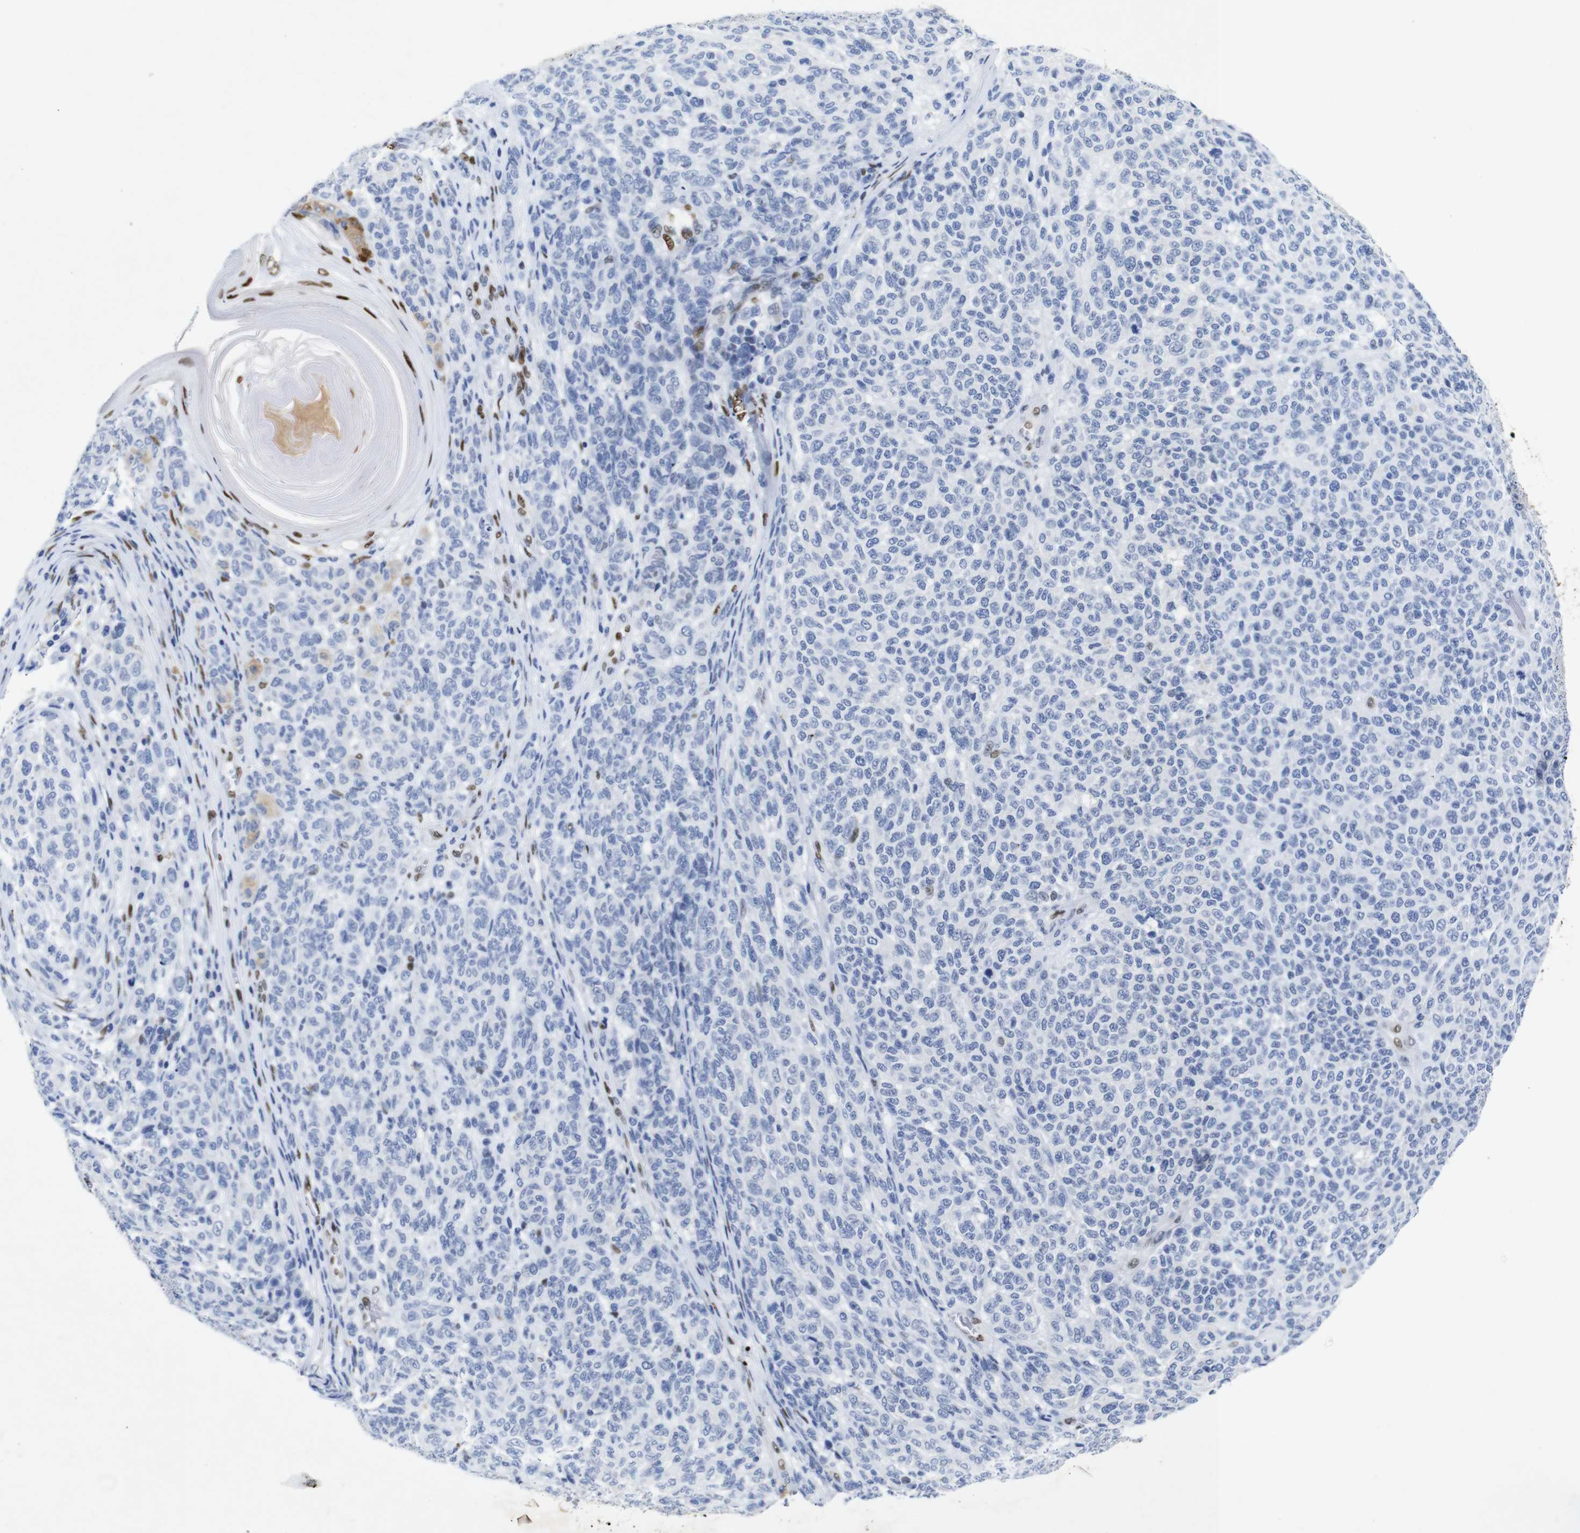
{"staining": {"intensity": "negative", "quantity": "none", "location": "none"}, "tissue": "melanoma", "cell_type": "Tumor cells", "image_type": "cancer", "snomed": [{"axis": "morphology", "description": "Malignant melanoma, NOS"}, {"axis": "topography", "description": "Skin"}], "caption": "Immunohistochemistry (IHC) of human melanoma reveals no staining in tumor cells.", "gene": "FOSL2", "patient": {"sex": "male", "age": 59}}